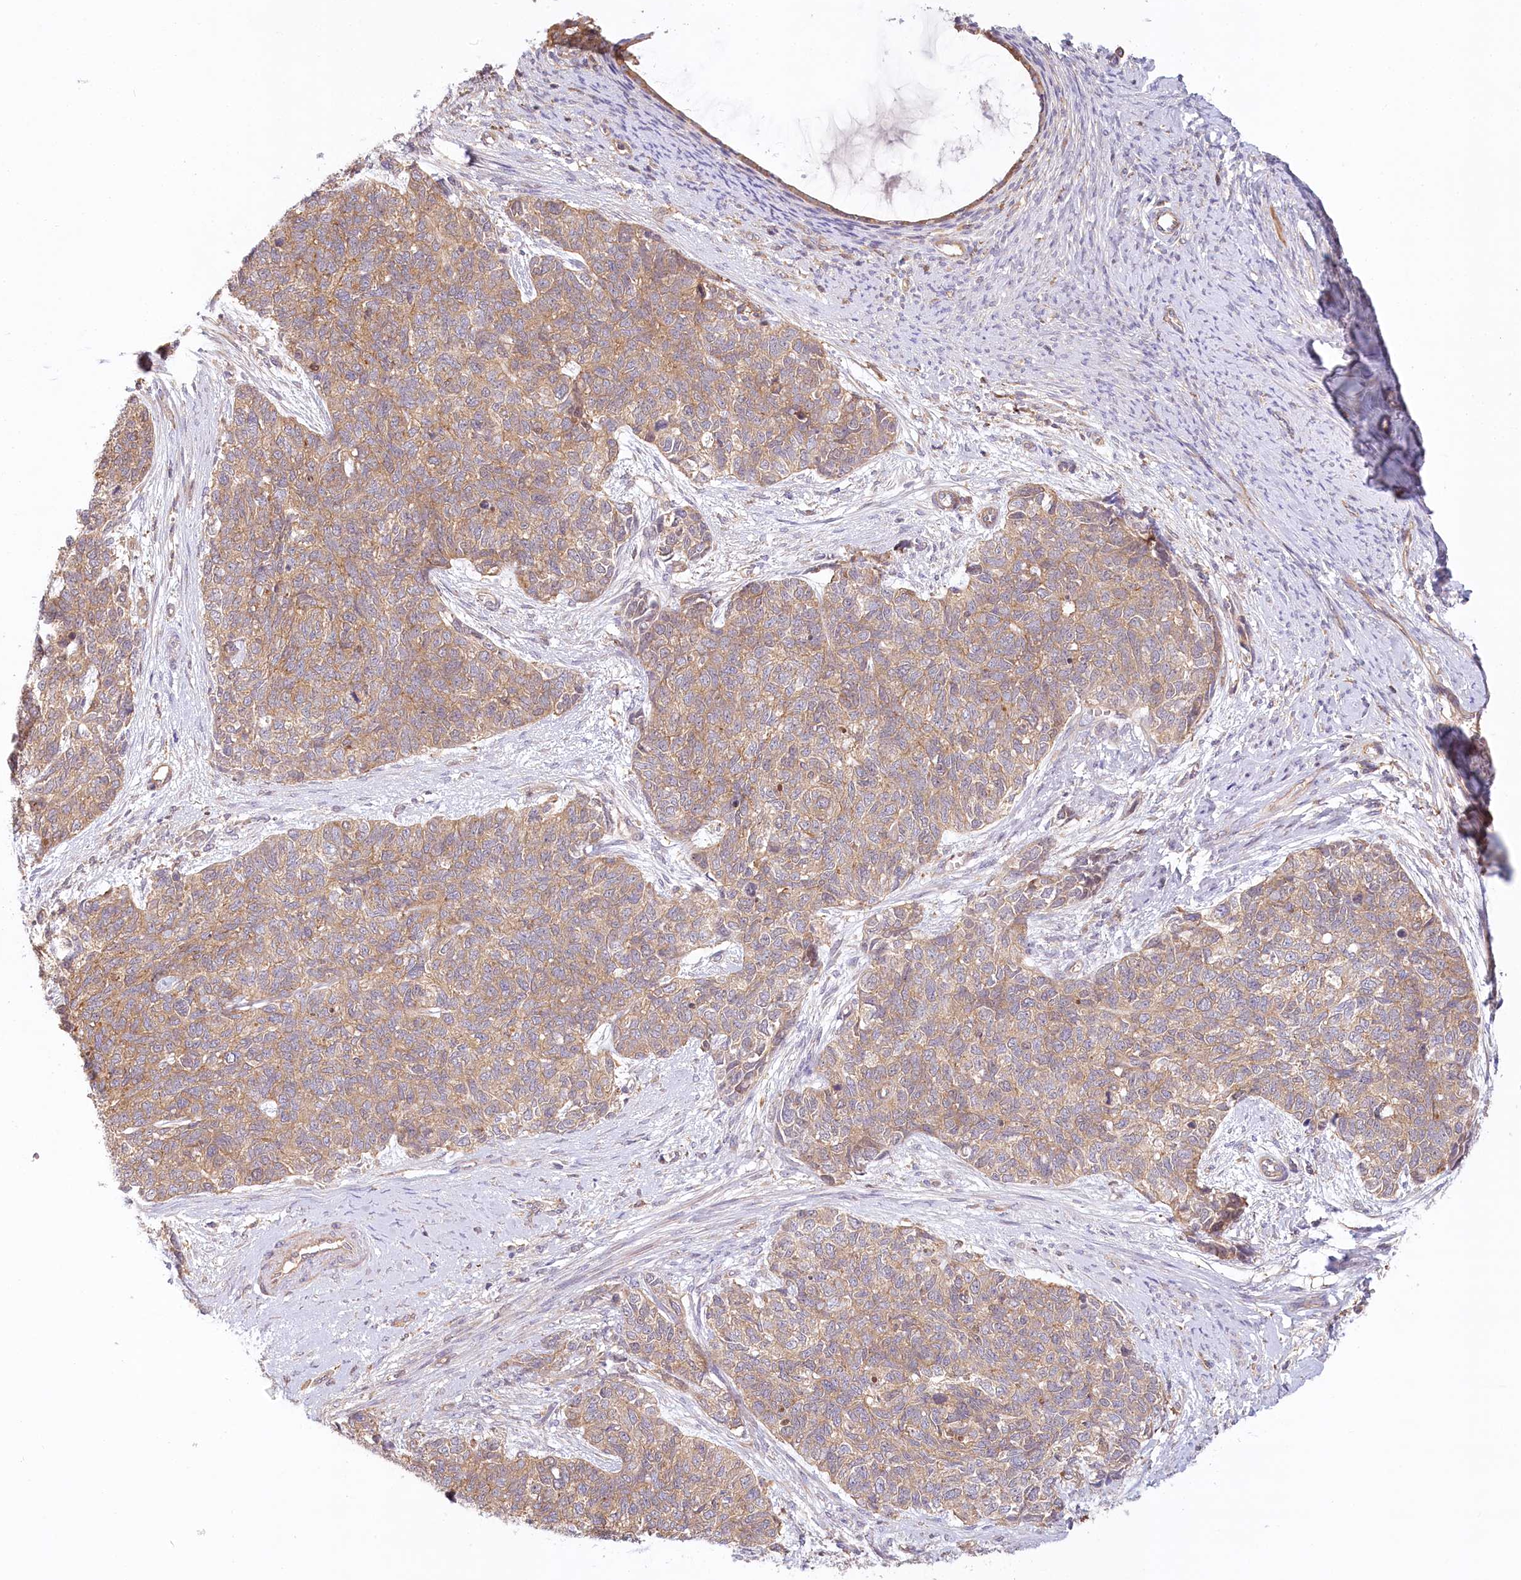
{"staining": {"intensity": "weak", "quantity": ">75%", "location": "cytoplasmic/membranous"}, "tissue": "cervical cancer", "cell_type": "Tumor cells", "image_type": "cancer", "snomed": [{"axis": "morphology", "description": "Squamous cell carcinoma, NOS"}, {"axis": "topography", "description": "Cervix"}], "caption": "Cervical squamous cell carcinoma was stained to show a protein in brown. There is low levels of weak cytoplasmic/membranous expression in about >75% of tumor cells. (brown staining indicates protein expression, while blue staining denotes nuclei).", "gene": "UMPS", "patient": {"sex": "female", "age": 63}}